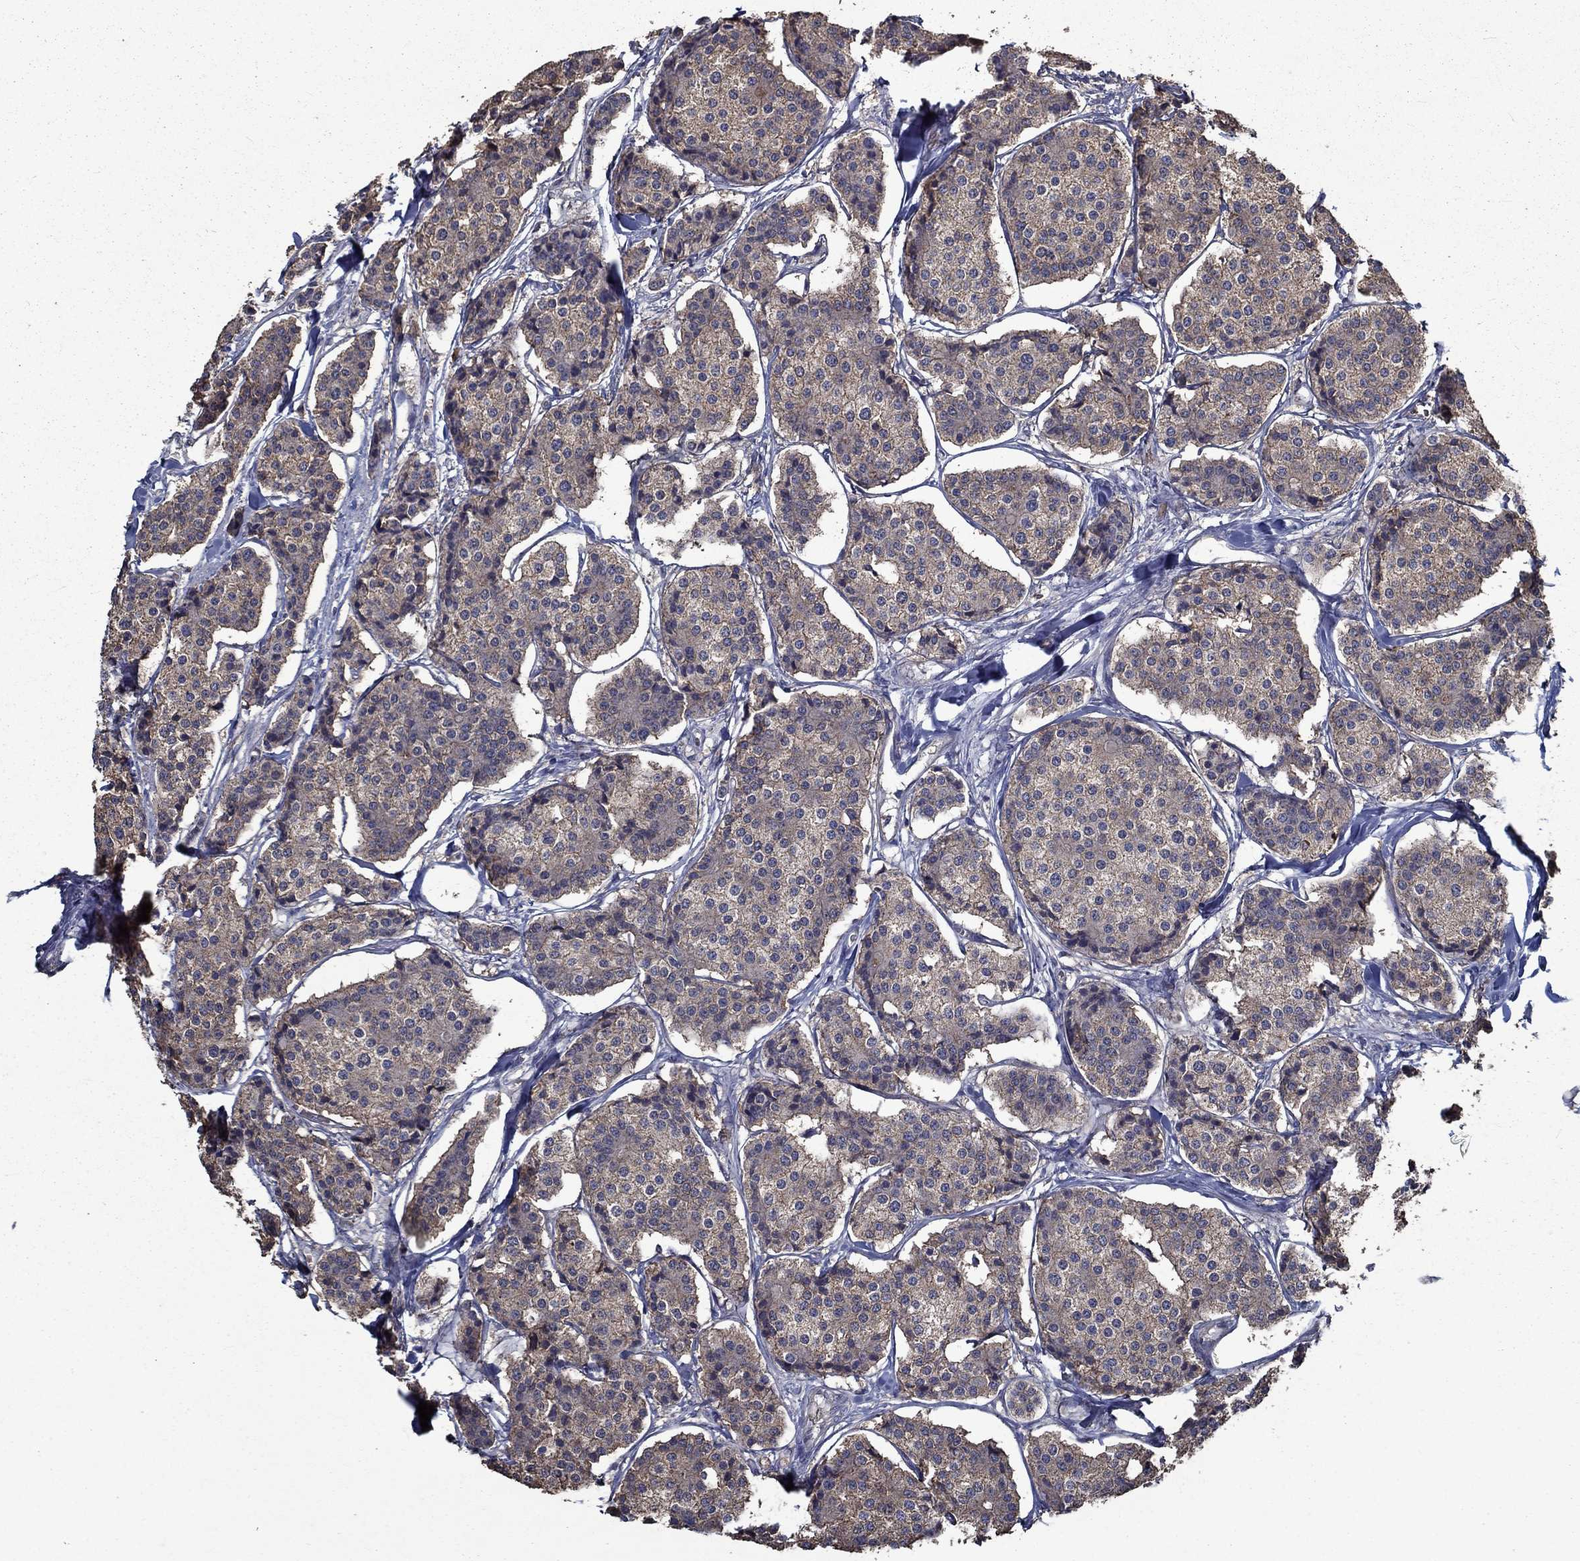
{"staining": {"intensity": "weak", "quantity": ">75%", "location": "cytoplasmic/membranous"}, "tissue": "carcinoid", "cell_type": "Tumor cells", "image_type": "cancer", "snomed": [{"axis": "morphology", "description": "Carcinoid, malignant, NOS"}, {"axis": "topography", "description": "Small intestine"}], "caption": "Malignant carcinoid stained with immunohistochemistry displays weak cytoplasmic/membranous positivity in about >75% of tumor cells.", "gene": "SLC44A1", "patient": {"sex": "female", "age": 65}}